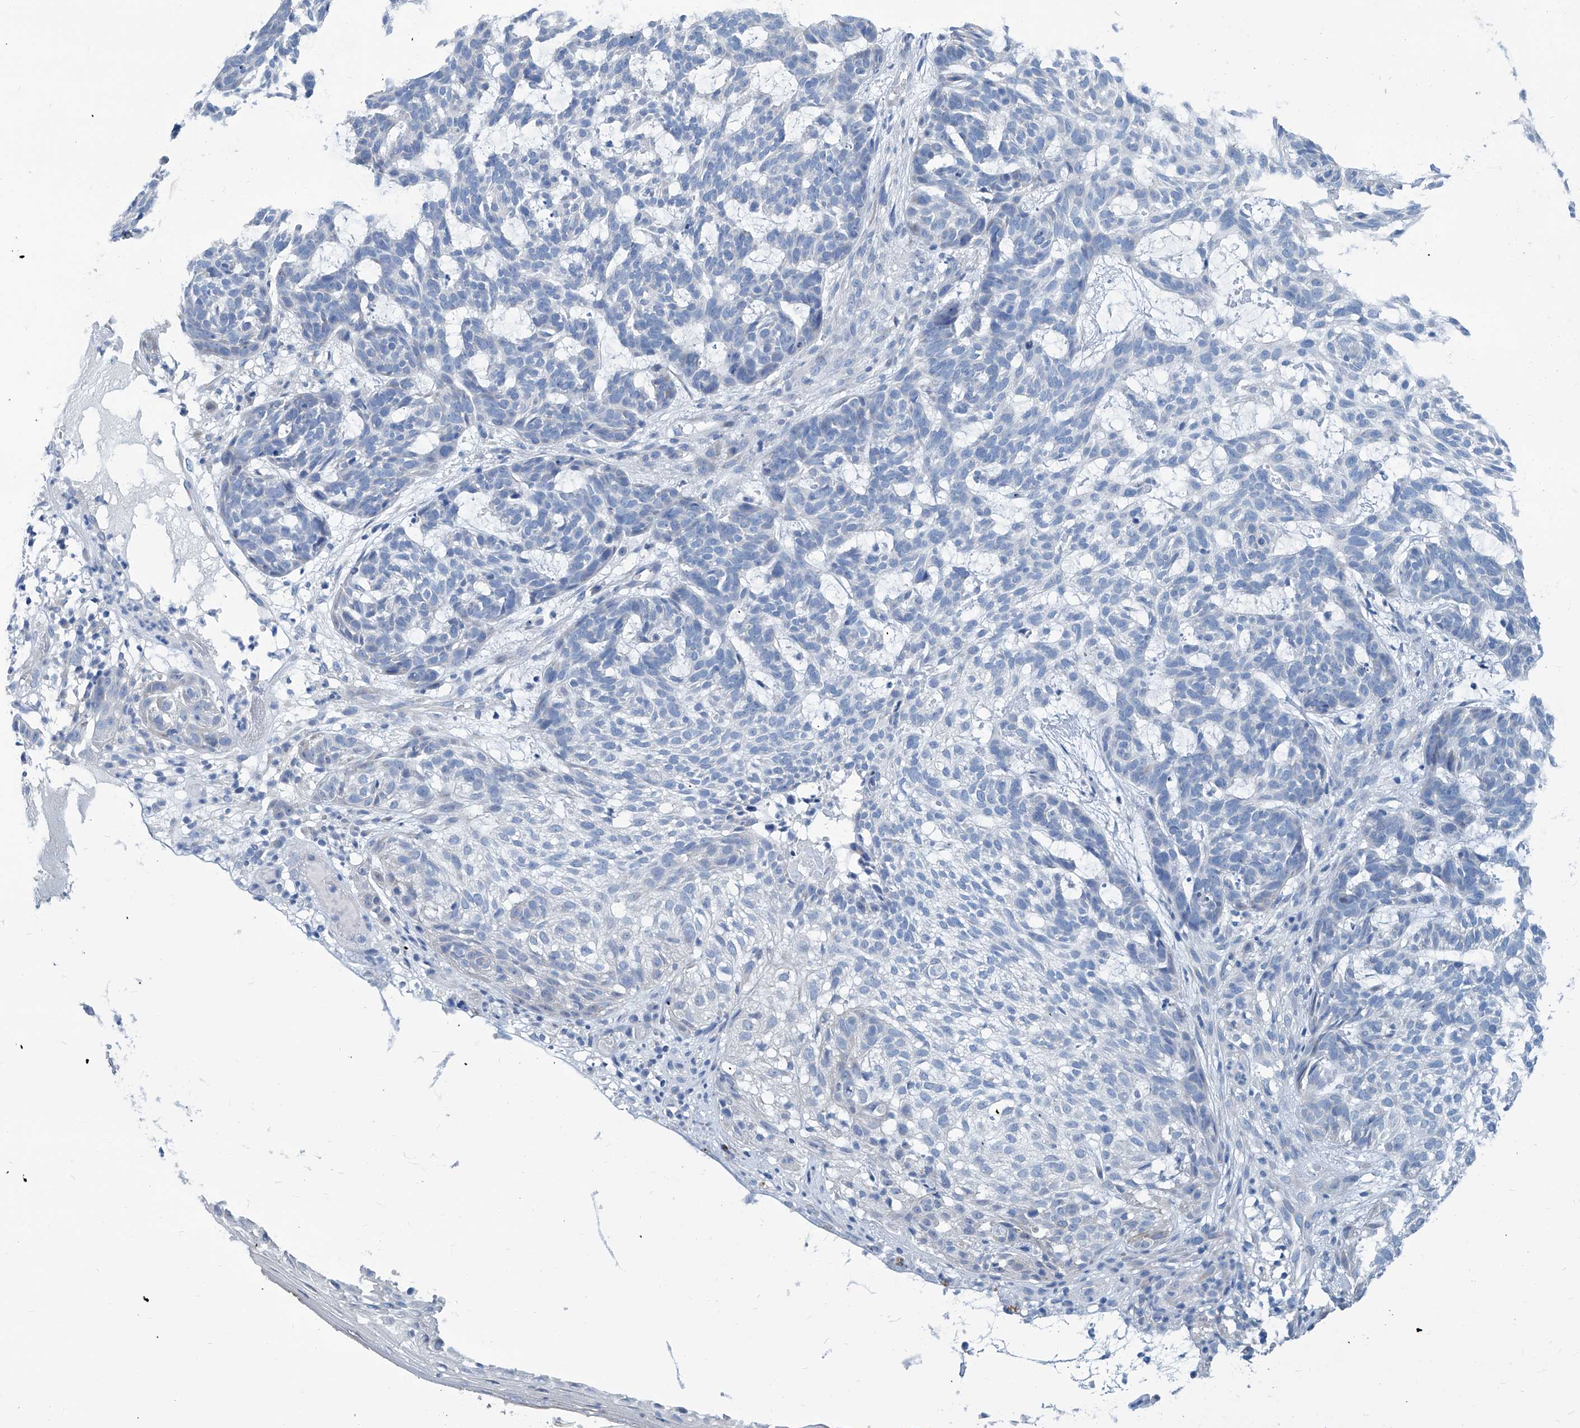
{"staining": {"intensity": "negative", "quantity": "none", "location": "none"}, "tissue": "skin cancer", "cell_type": "Tumor cells", "image_type": "cancer", "snomed": [{"axis": "morphology", "description": "Basal cell carcinoma"}, {"axis": "topography", "description": "Skin"}], "caption": "High power microscopy photomicrograph of an IHC image of skin cancer (basal cell carcinoma), revealing no significant positivity in tumor cells. Nuclei are stained in blue.", "gene": "ZNF519", "patient": {"sex": "male", "age": 85}}